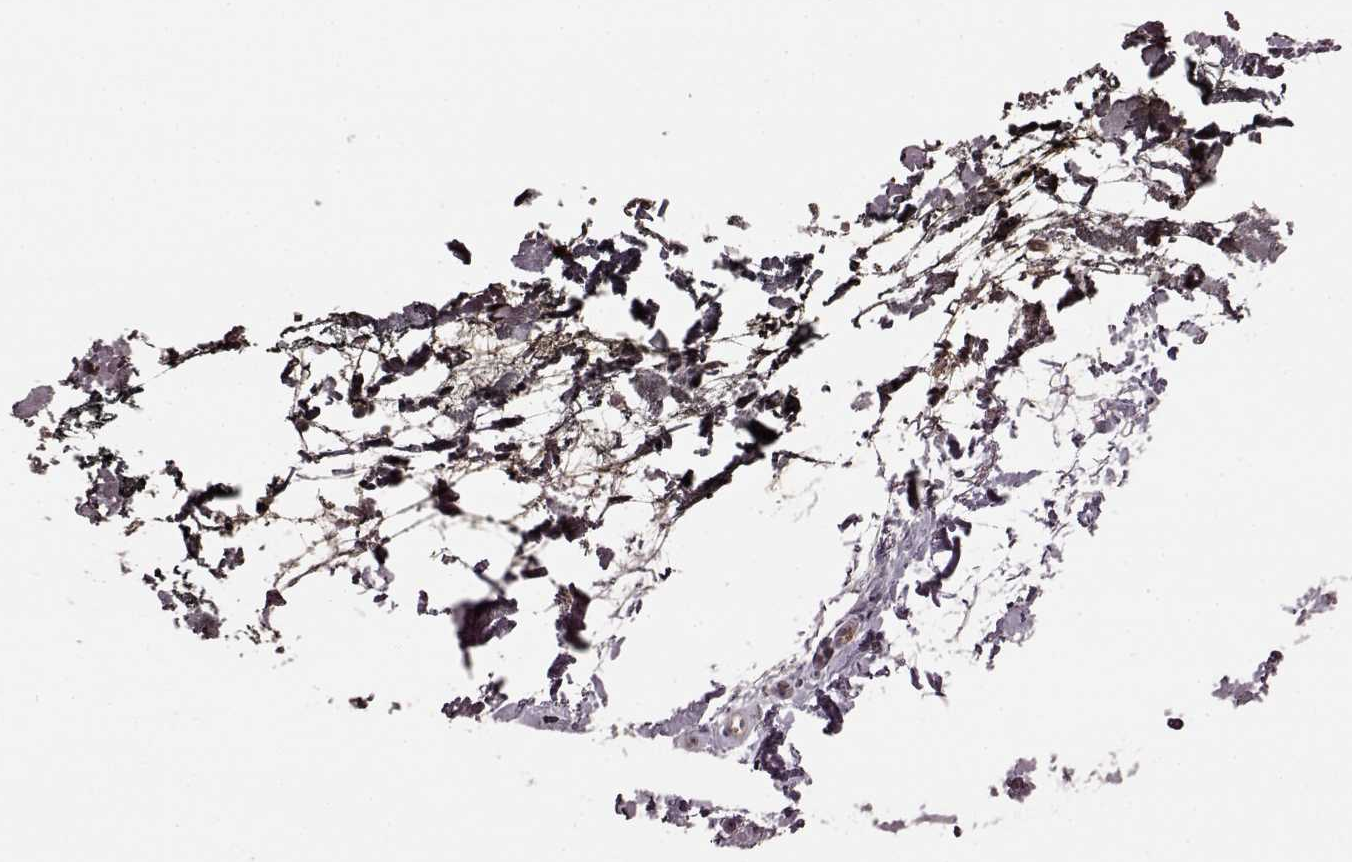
{"staining": {"intensity": "negative", "quantity": "none", "location": "none"}, "tissue": "skin", "cell_type": "Fibroblasts", "image_type": "normal", "snomed": [{"axis": "morphology", "description": "Normal tissue, NOS"}, {"axis": "topography", "description": "Skin"}], "caption": "Immunohistochemistry (IHC) of normal human skin demonstrates no staining in fibroblasts. (DAB (3,3'-diaminobenzidine) IHC with hematoxylin counter stain).", "gene": "NRL", "patient": {"sex": "female", "age": 34}}